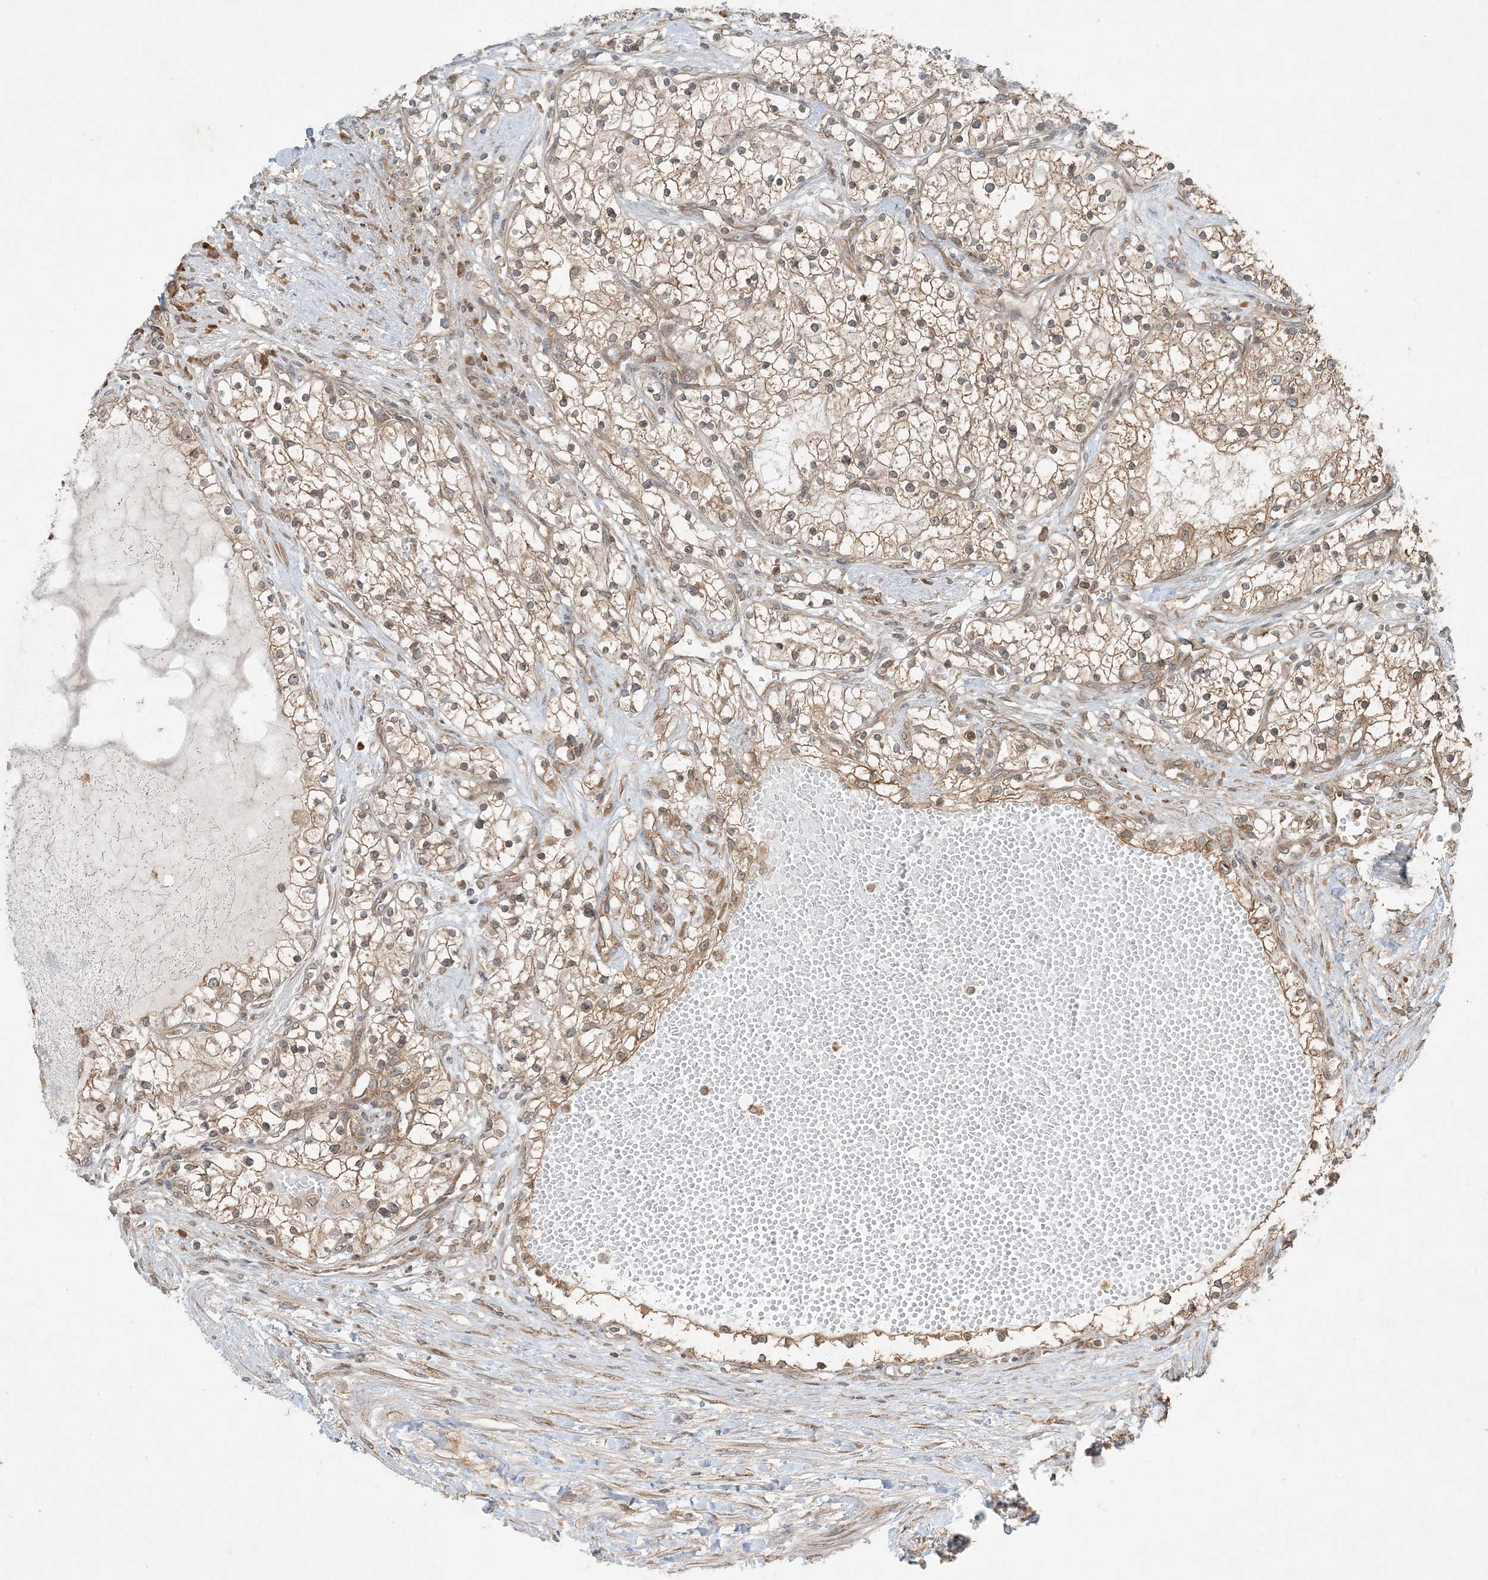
{"staining": {"intensity": "weak", "quantity": ">75%", "location": "cytoplasmic/membranous"}, "tissue": "renal cancer", "cell_type": "Tumor cells", "image_type": "cancer", "snomed": [{"axis": "morphology", "description": "Normal tissue, NOS"}, {"axis": "morphology", "description": "Adenocarcinoma, NOS"}, {"axis": "topography", "description": "Kidney"}], "caption": "The micrograph demonstrates a brown stain indicating the presence of a protein in the cytoplasmic/membranous of tumor cells in renal adenocarcinoma. (Stains: DAB (3,3'-diaminobenzidine) in brown, nuclei in blue, Microscopy: brightfield microscopy at high magnification).", "gene": "COMMD8", "patient": {"sex": "male", "age": 68}}